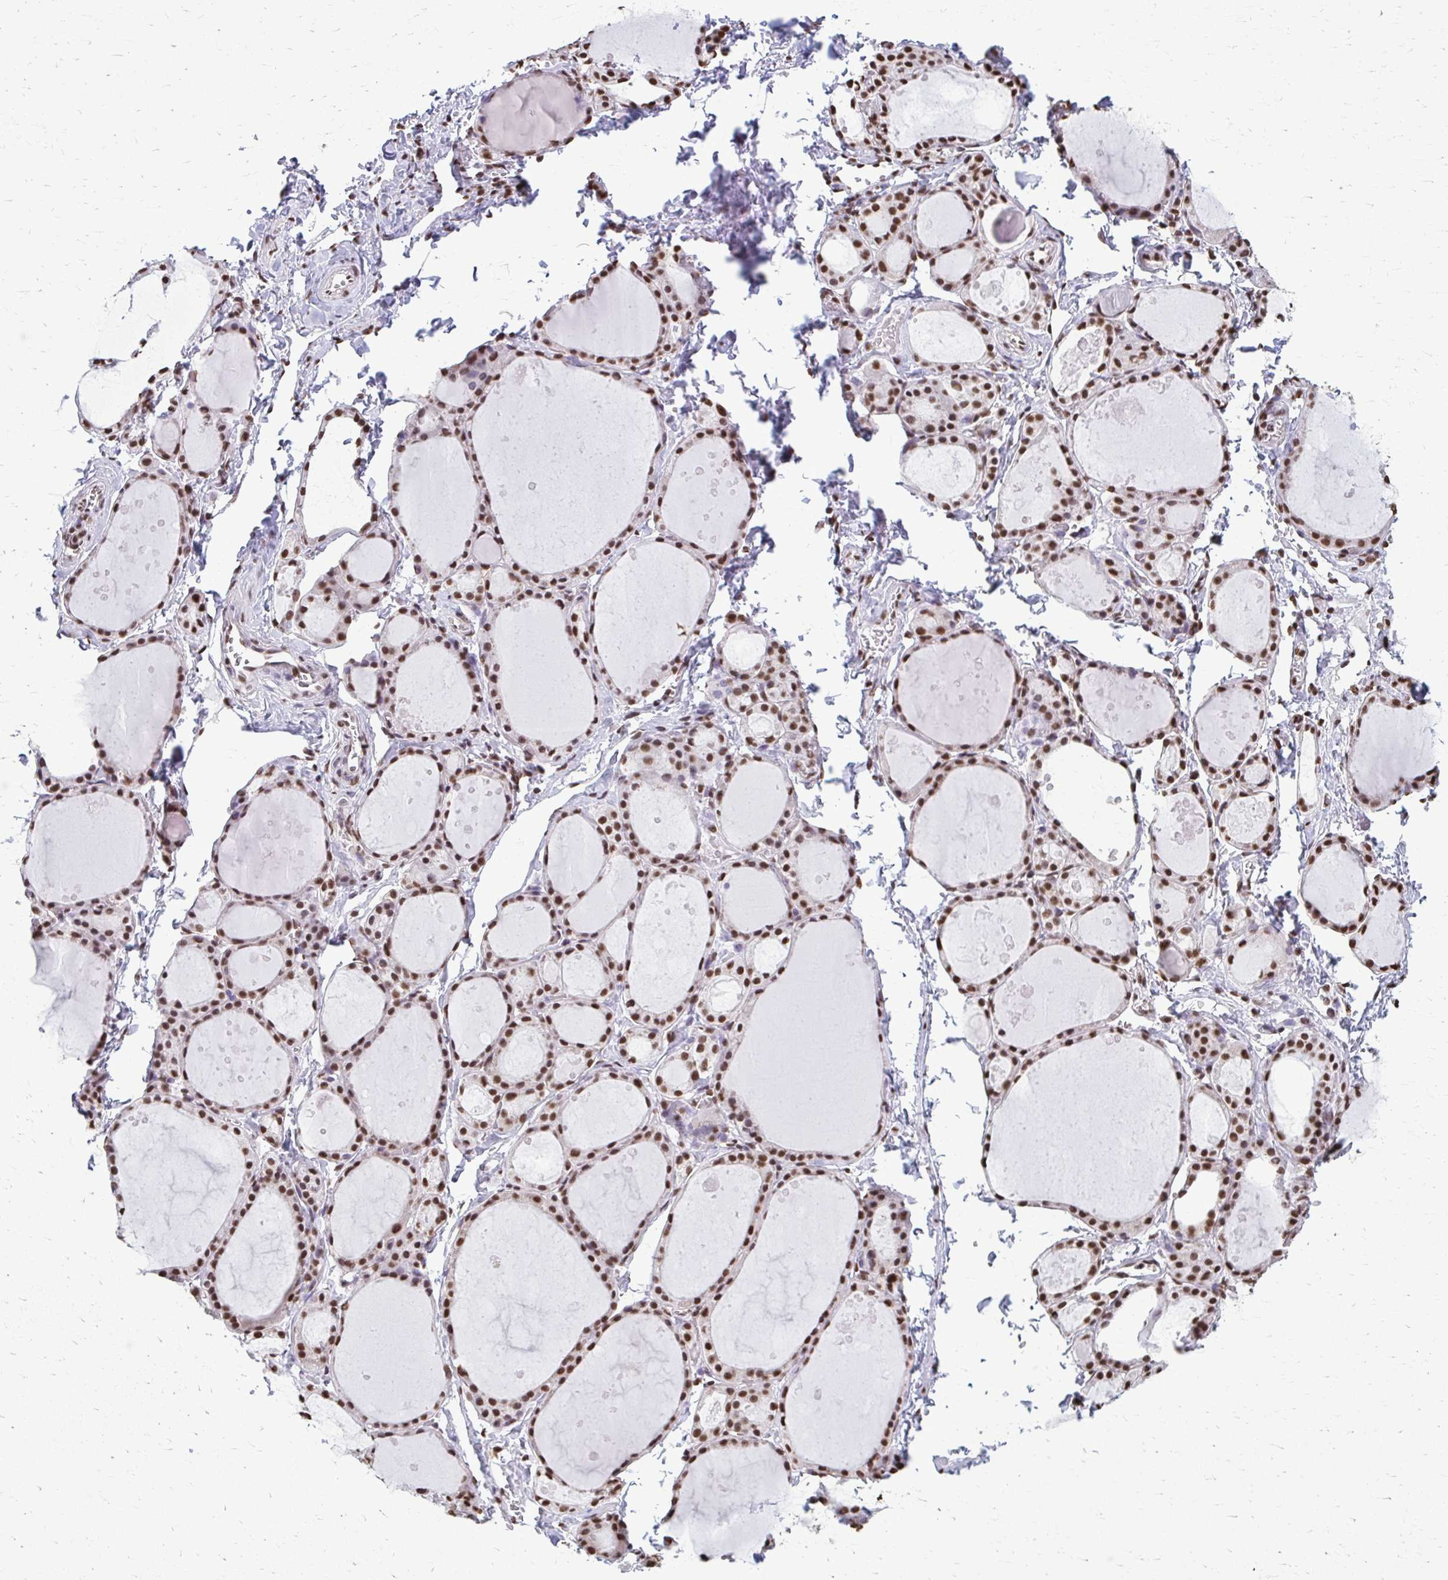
{"staining": {"intensity": "strong", "quantity": ">75%", "location": "nuclear"}, "tissue": "thyroid gland", "cell_type": "Glandular cells", "image_type": "normal", "snomed": [{"axis": "morphology", "description": "Normal tissue, NOS"}, {"axis": "topography", "description": "Thyroid gland"}], "caption": "Thyroid gland stained for a protein (brown) displays strong nuclear positive expression in about >75% of glandular cells.", "gene": "SNRPA", "patient": {"sex": "male", "age": 68}}